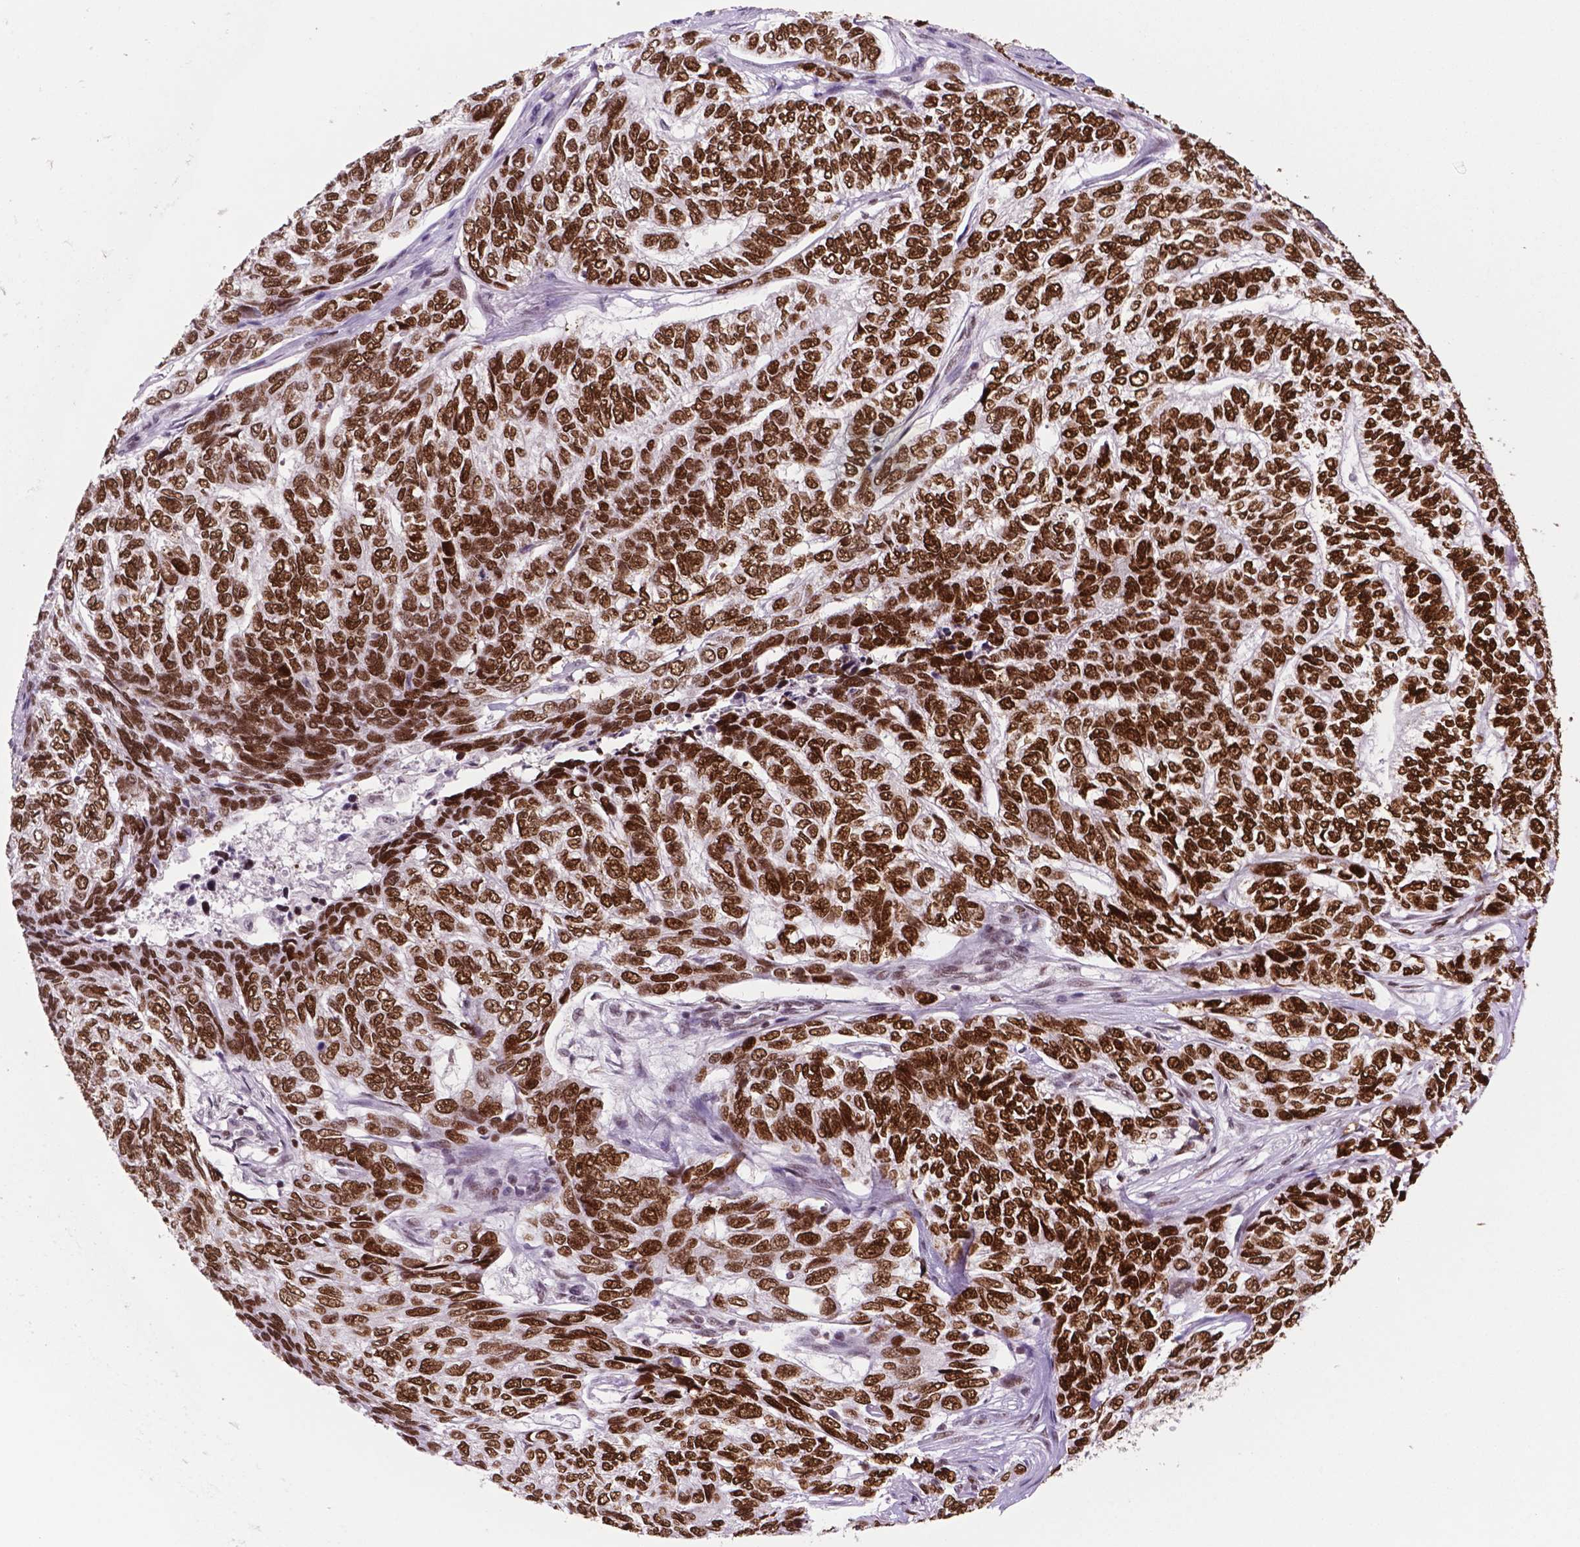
{"staining": {"intensity": "strong", "quantity": ">75%", "location": "nuclear"}, "tissue": "skin cancer", "cell_type": "Tumor cells", "image_type": "cancer", "snomed": [{"axis": "morphology", "description": "Basal cell carcinoma"}, {"axis": "topography", "description": "Skin"}], "caption": "Immunohistochemistry (IHC) image of skin basal cell carcinoma stained for a protein (brown), which reveals high levels of strong nuclear expression in about >75% of tumor cells.", "gene": "MSH6", "patient": {"sex": "female", "age": 65}}